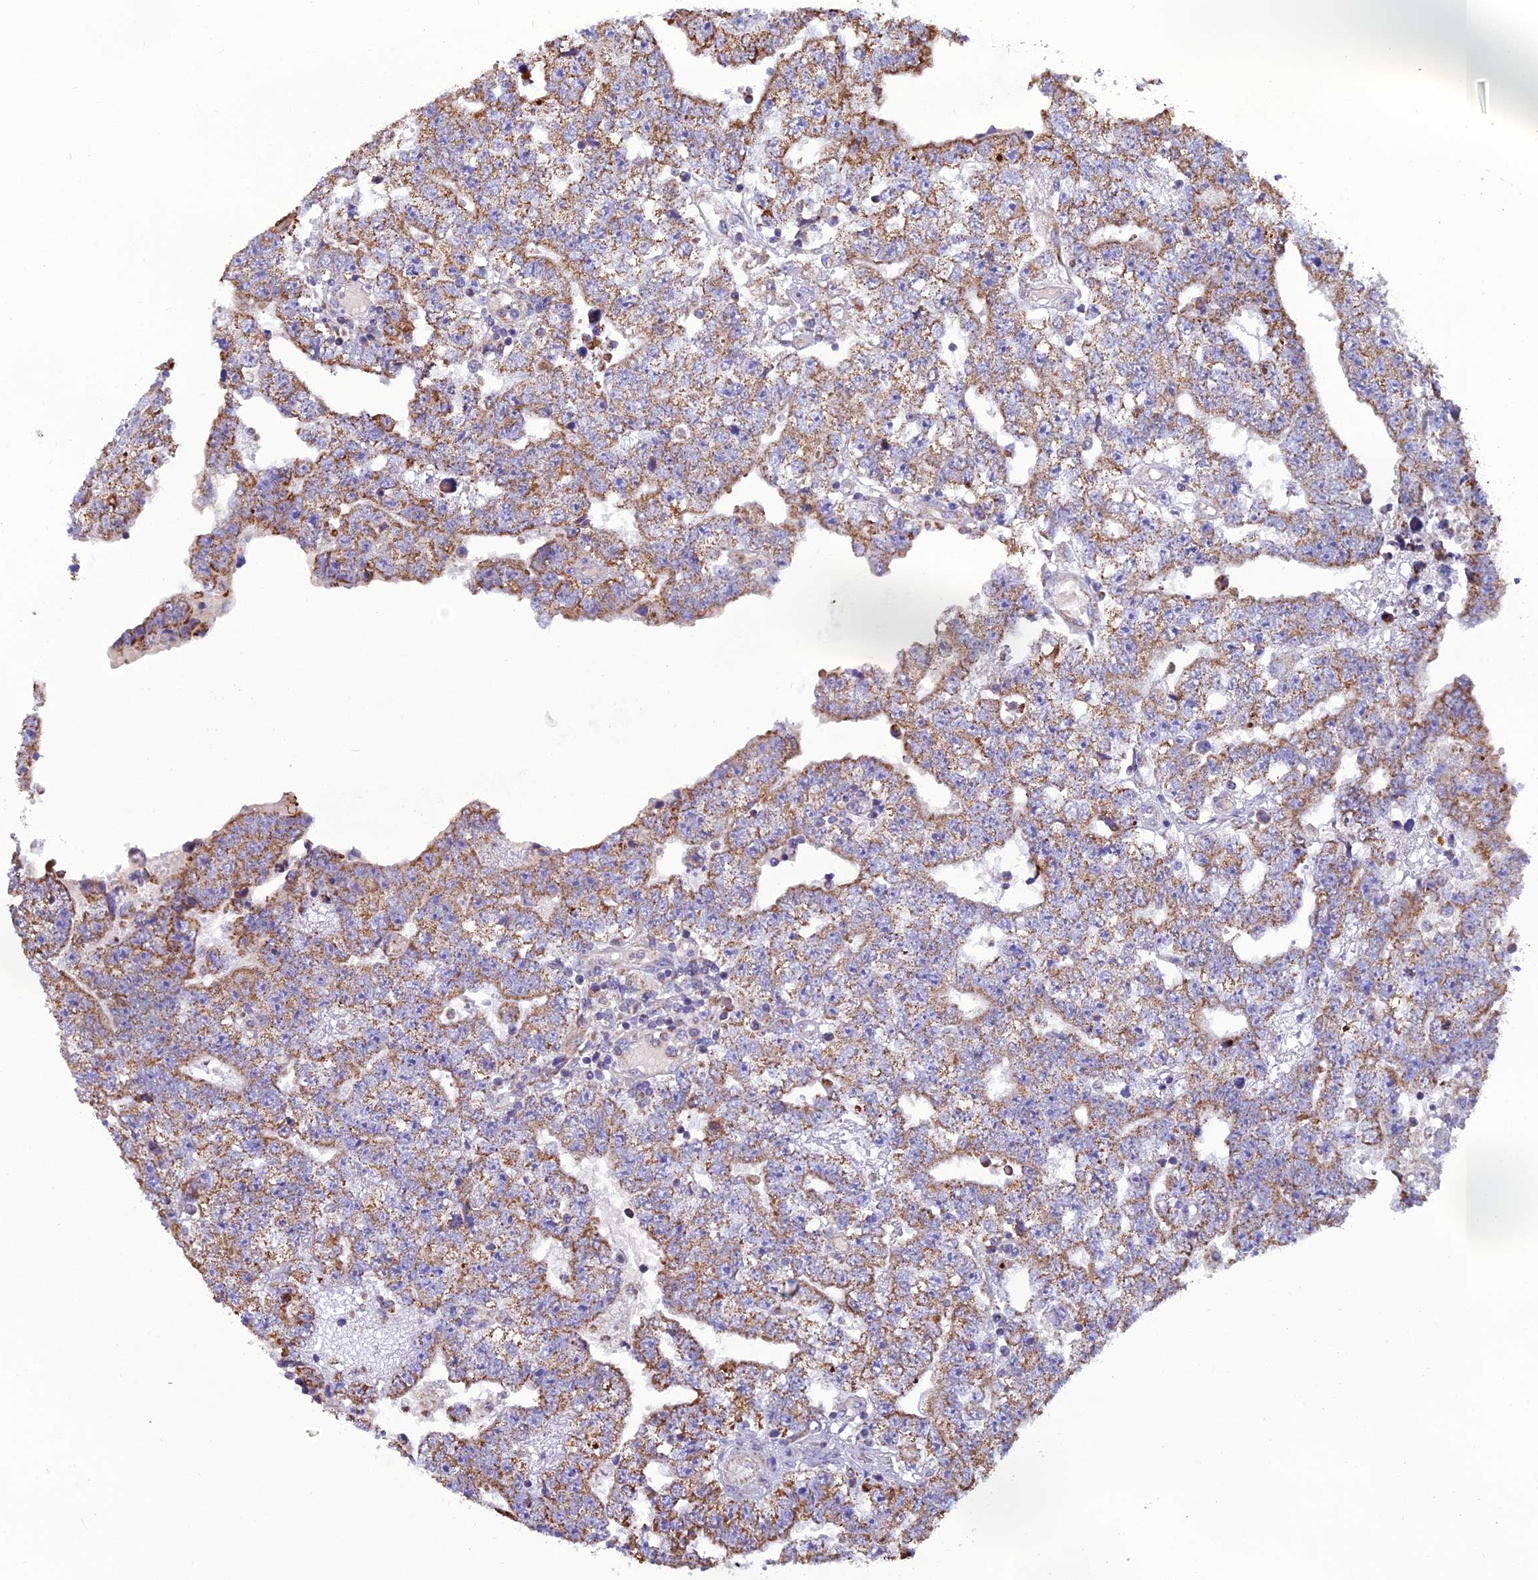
{"staining": {"intensity": "moderate", "quantity": ">75%", "location": "cytoplasmic/membranous"}, "tissue": "testis cancer", "cell_type": "Tumor cells", "image_type": "cancer", "snomed": [{"axis": "morphology", "description": "Carcinoma, Embryonal, NOS"}, {"axis": "topography", "description": "Testis"}], "caption": "This photomicrograph reveals immunohistochemistry staining of testis embryonal carcinoma, with medium moderate cytoplasmic/membranous expression in about >75% of tumor cells.", "gene": "GPD1", "patient": {"sex": "male", "age": 25}}